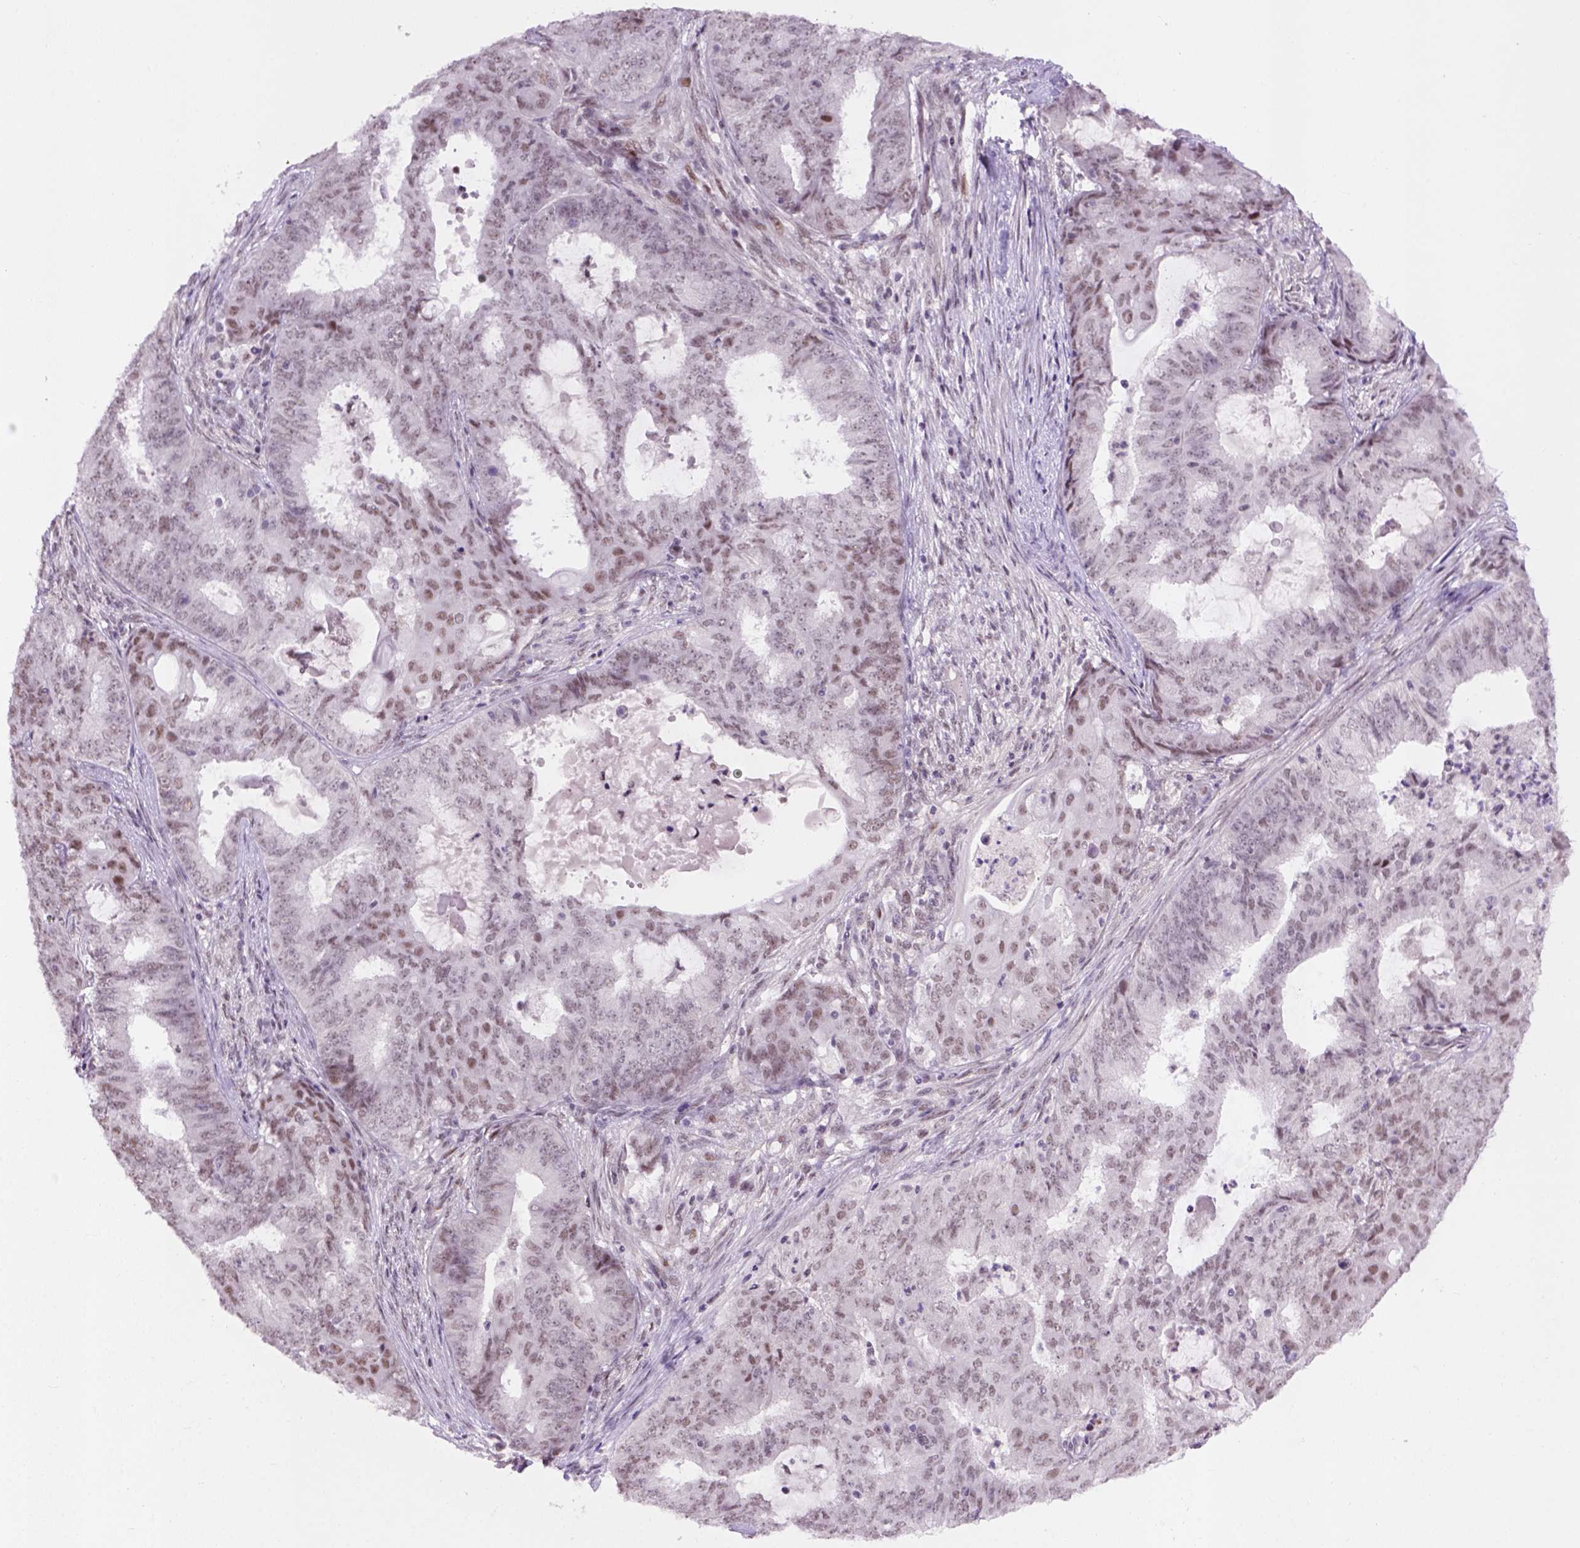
{"staining": {"intensity": "moderate", "quantity": "<25%", "location": "nuclear"}, "tissue": "endometrial cancer", "cell_type": "Tumor cells", "image_type": "cancer", "snomed": [{"axis": "morphology", "description": "Adenocarcinoma, NOS"}, {"axis": "topography", "description": "Endometrium"}], "caption": "DAB (3,3'-diaminobenzidine) immunohistochemical staining of human endometrial cancer (adenocarcinoma) shows moderate nuclear protein positivity in approximately <25% of tumor cells.", "gene": "TBPL1", "patient": {"sex": "female", "age": 62}}